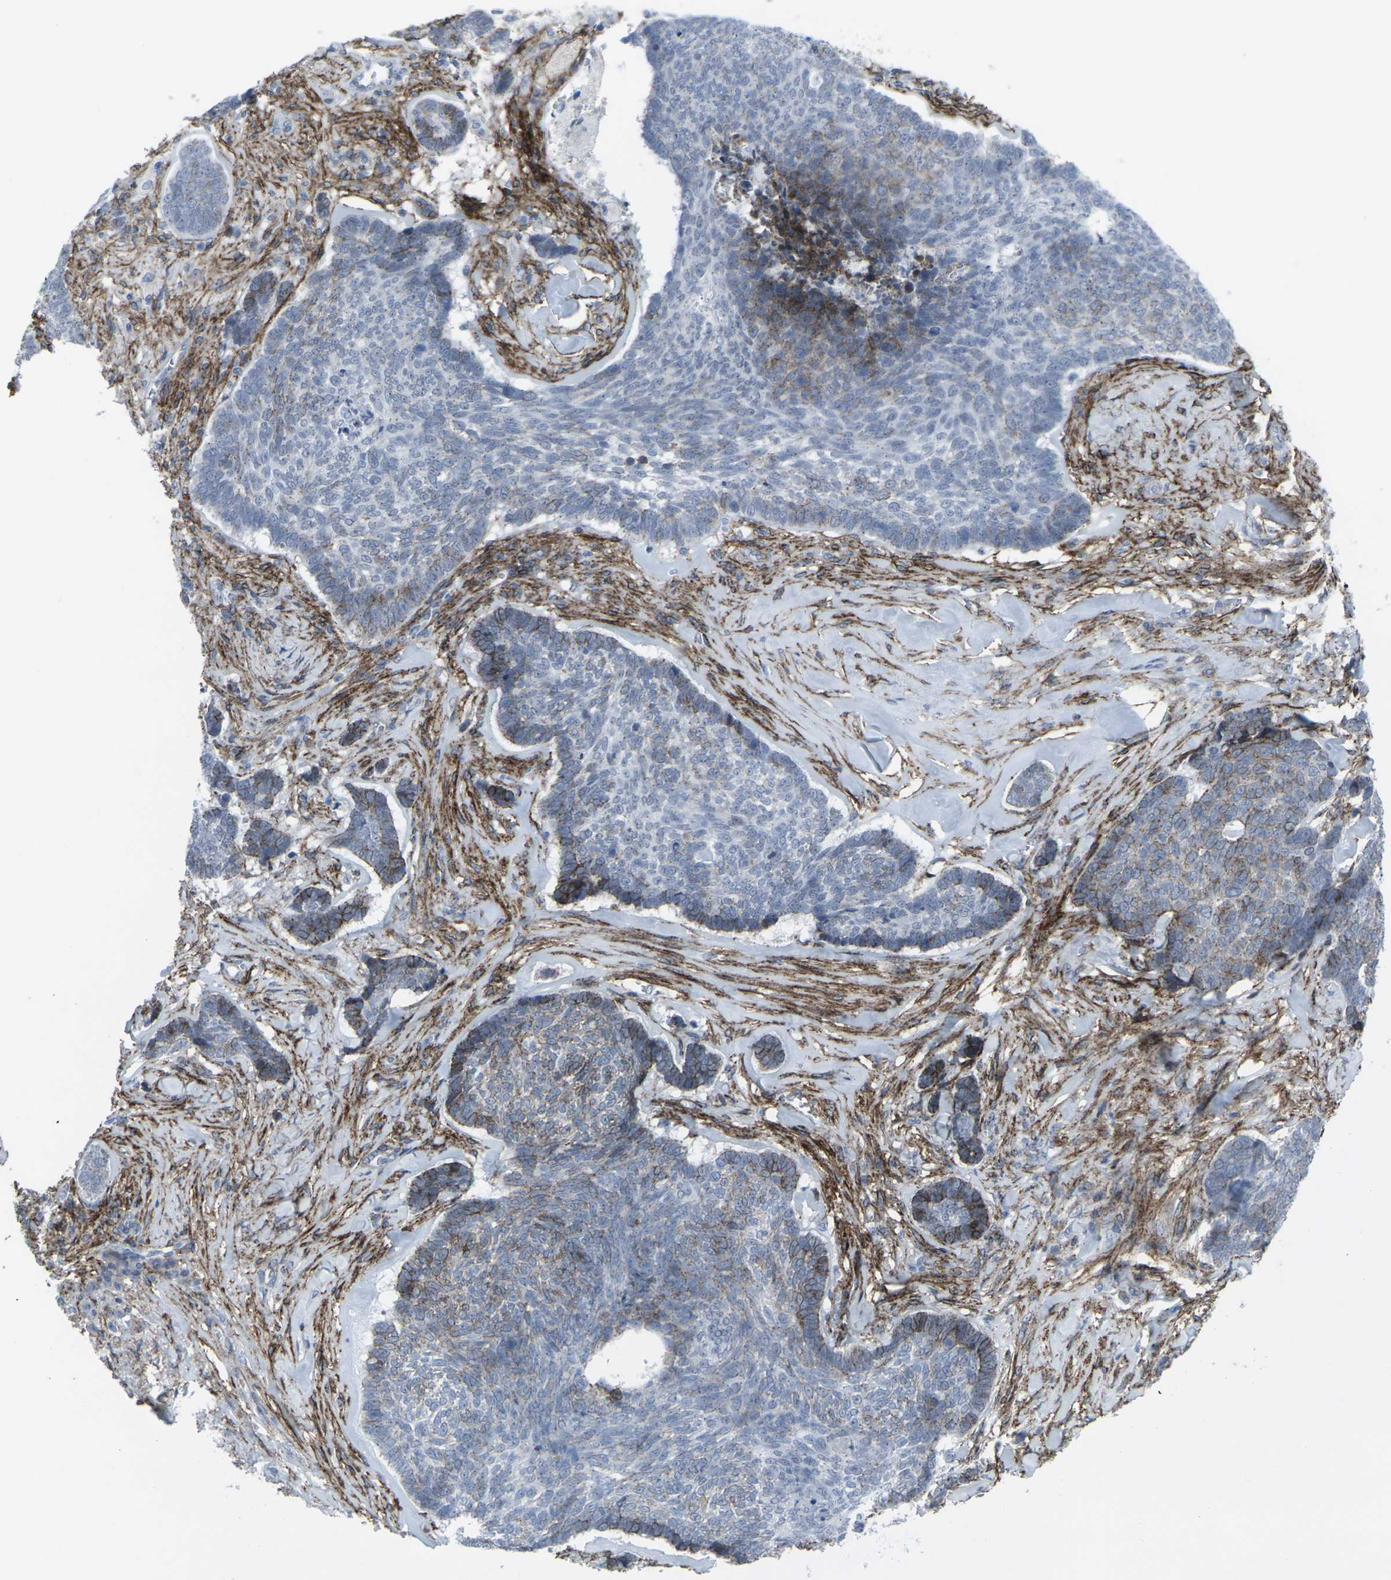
{"staining": {"intensity": "moderate", "quantity": "25%-75%", "location": "cytoplasmic/membranous"}, "tissue": "skin cancer", "cell_type": "Tumor cells", "image_type": "cancer", "snomed": [{"axis": "morphology", "description": "Basal cell carcinoma"}, {"axis": "topography", "description": "Skin"}], "caption": "Protein staining of skin cancer (basal cell carcinoma) tissue reveals moderate cytoplasmic/membranous expression in approximately 25%-75% of tumor cells.", "gene": "CDH11", "patient": {"sex": "male", "age": 84}}